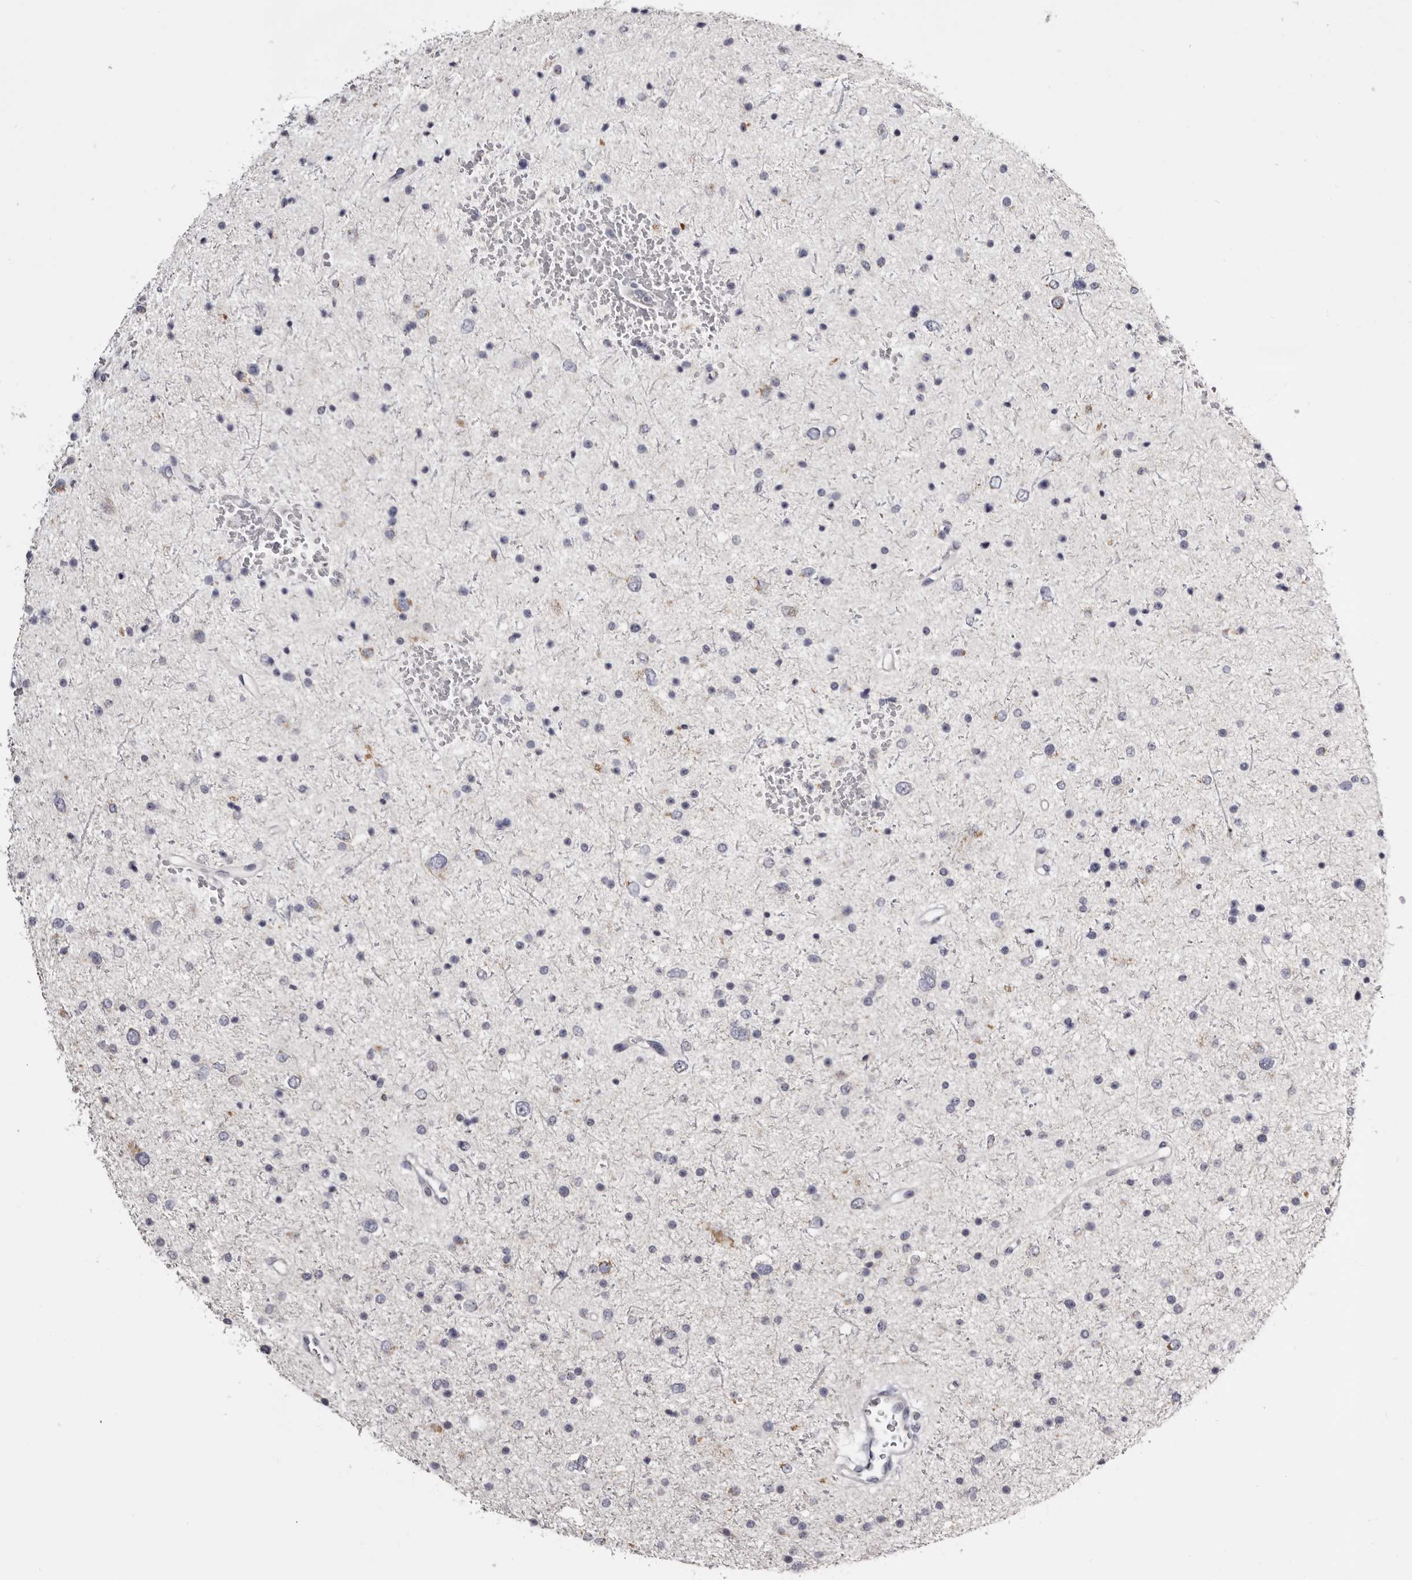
{"staining": {"intensity": "negative", "quantity": "none", "location": "none"}, "tissue": "glioma", "cell_type": "Tumor cells", "image_type": "cancer", "snomed": [{"axis": "morphology", "description": "Glioma, malignant, Low grade"}, {"axis": "topography", "description": "Brain"}], "caption": "IHC micrograph of human malignant glioma (low-grade) stained for a protein (brown), which displays no expression in tumor cells. (IHC, brightfield microscopy, high magnification).", "gene": "CASQ1", "patient": {"sex": "female", "age": 37}}